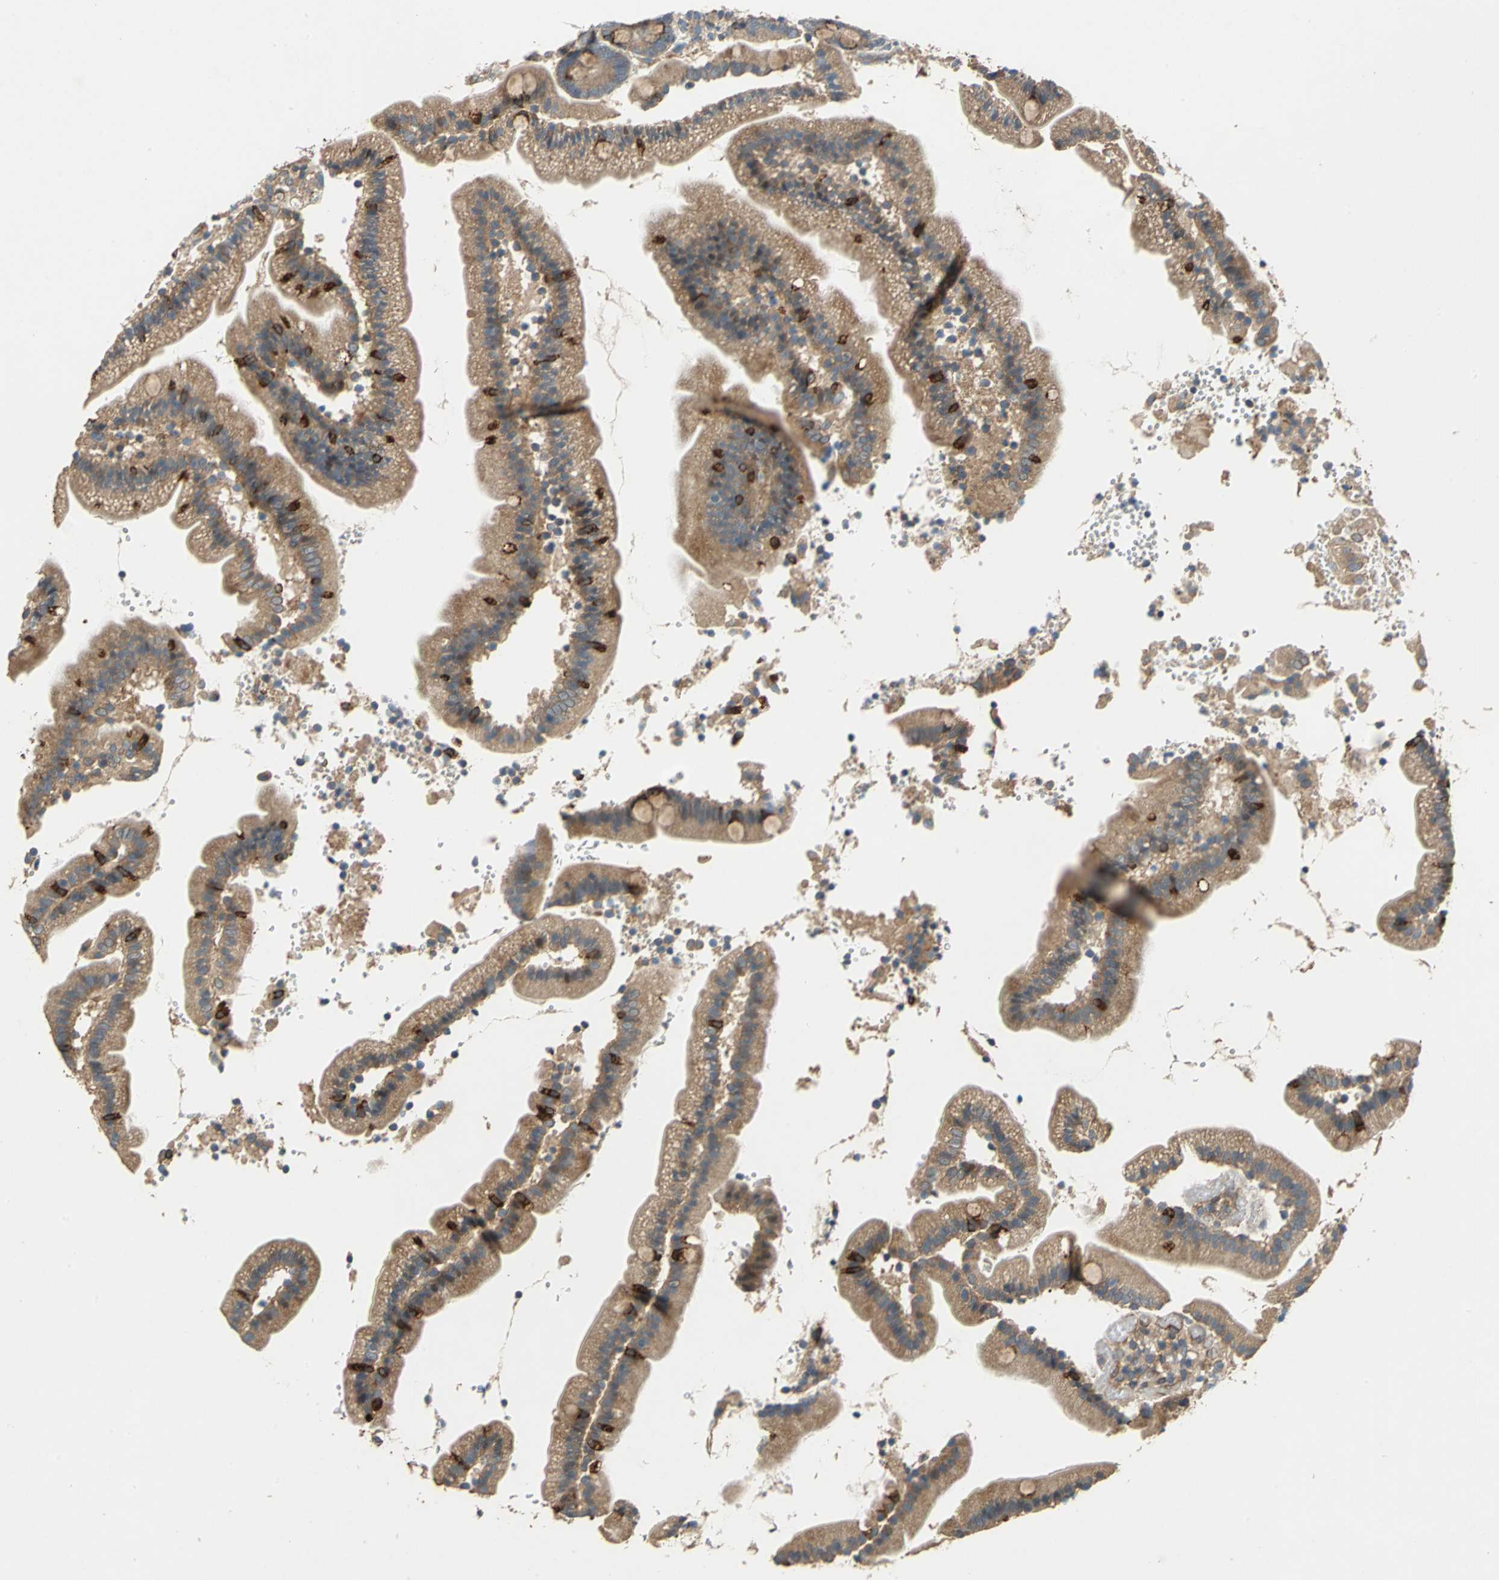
{"staining": {"intensity": "moderate", "quantity": ">75%", "location": "cytoplasmic/membranous"}, "tissue": "duodenum", "cell_type": "Glandular cells", "image_type": "normal", "snomed": [{"axis": "morphology", "description": "Normal tissue, NOS"}, {"axis": "topography", "description": "Duodenum"}], "caption": "Protein analysis of normal duodenum shows moderate cytoplasmic/membranous positivity in approximately >75% of glandular cells.", "gene": "EMCN", "patient": {"sex": "male", "age": 66}}